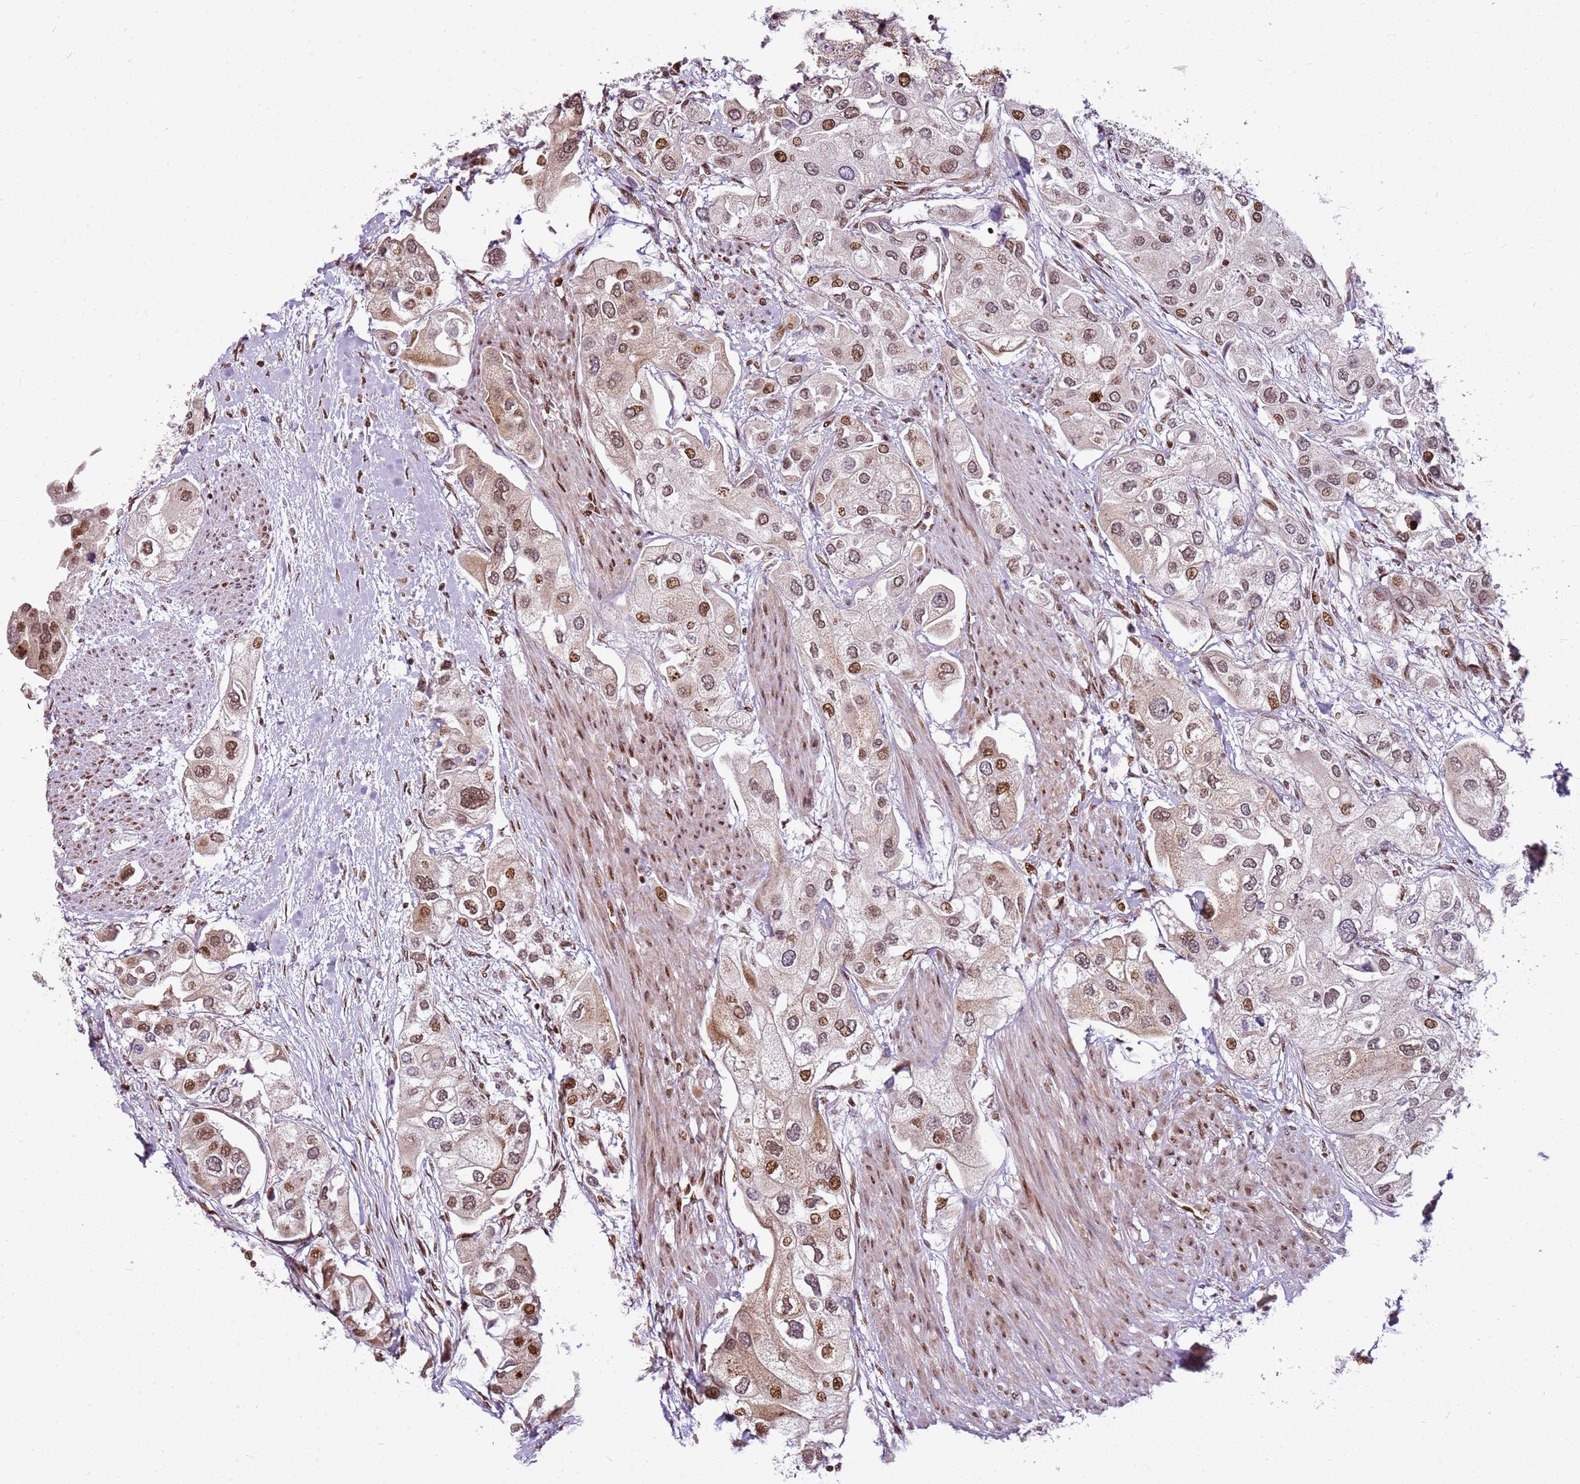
{"staining": {"intensity": "moderate", "quantity": ">75%", "location": "nuclear"}, "tissue": "urothelial cancer", "cell_type": "Tumor cells", "image_type": "cancer", "snomed": [{"axis": "morphology", "description": "Urothelial carcinoma, High grade"}, {"axis": "topography", "description": "Urinary bladder"}], "caption": "High-grade urothelial carcinoma was stained to show a protein in brown. There is medium levels of moderate nuclear staining in approximately >75% of tumor cells.", "gene": "PCTP", "patient": {"sex": "male", "age": 64}}